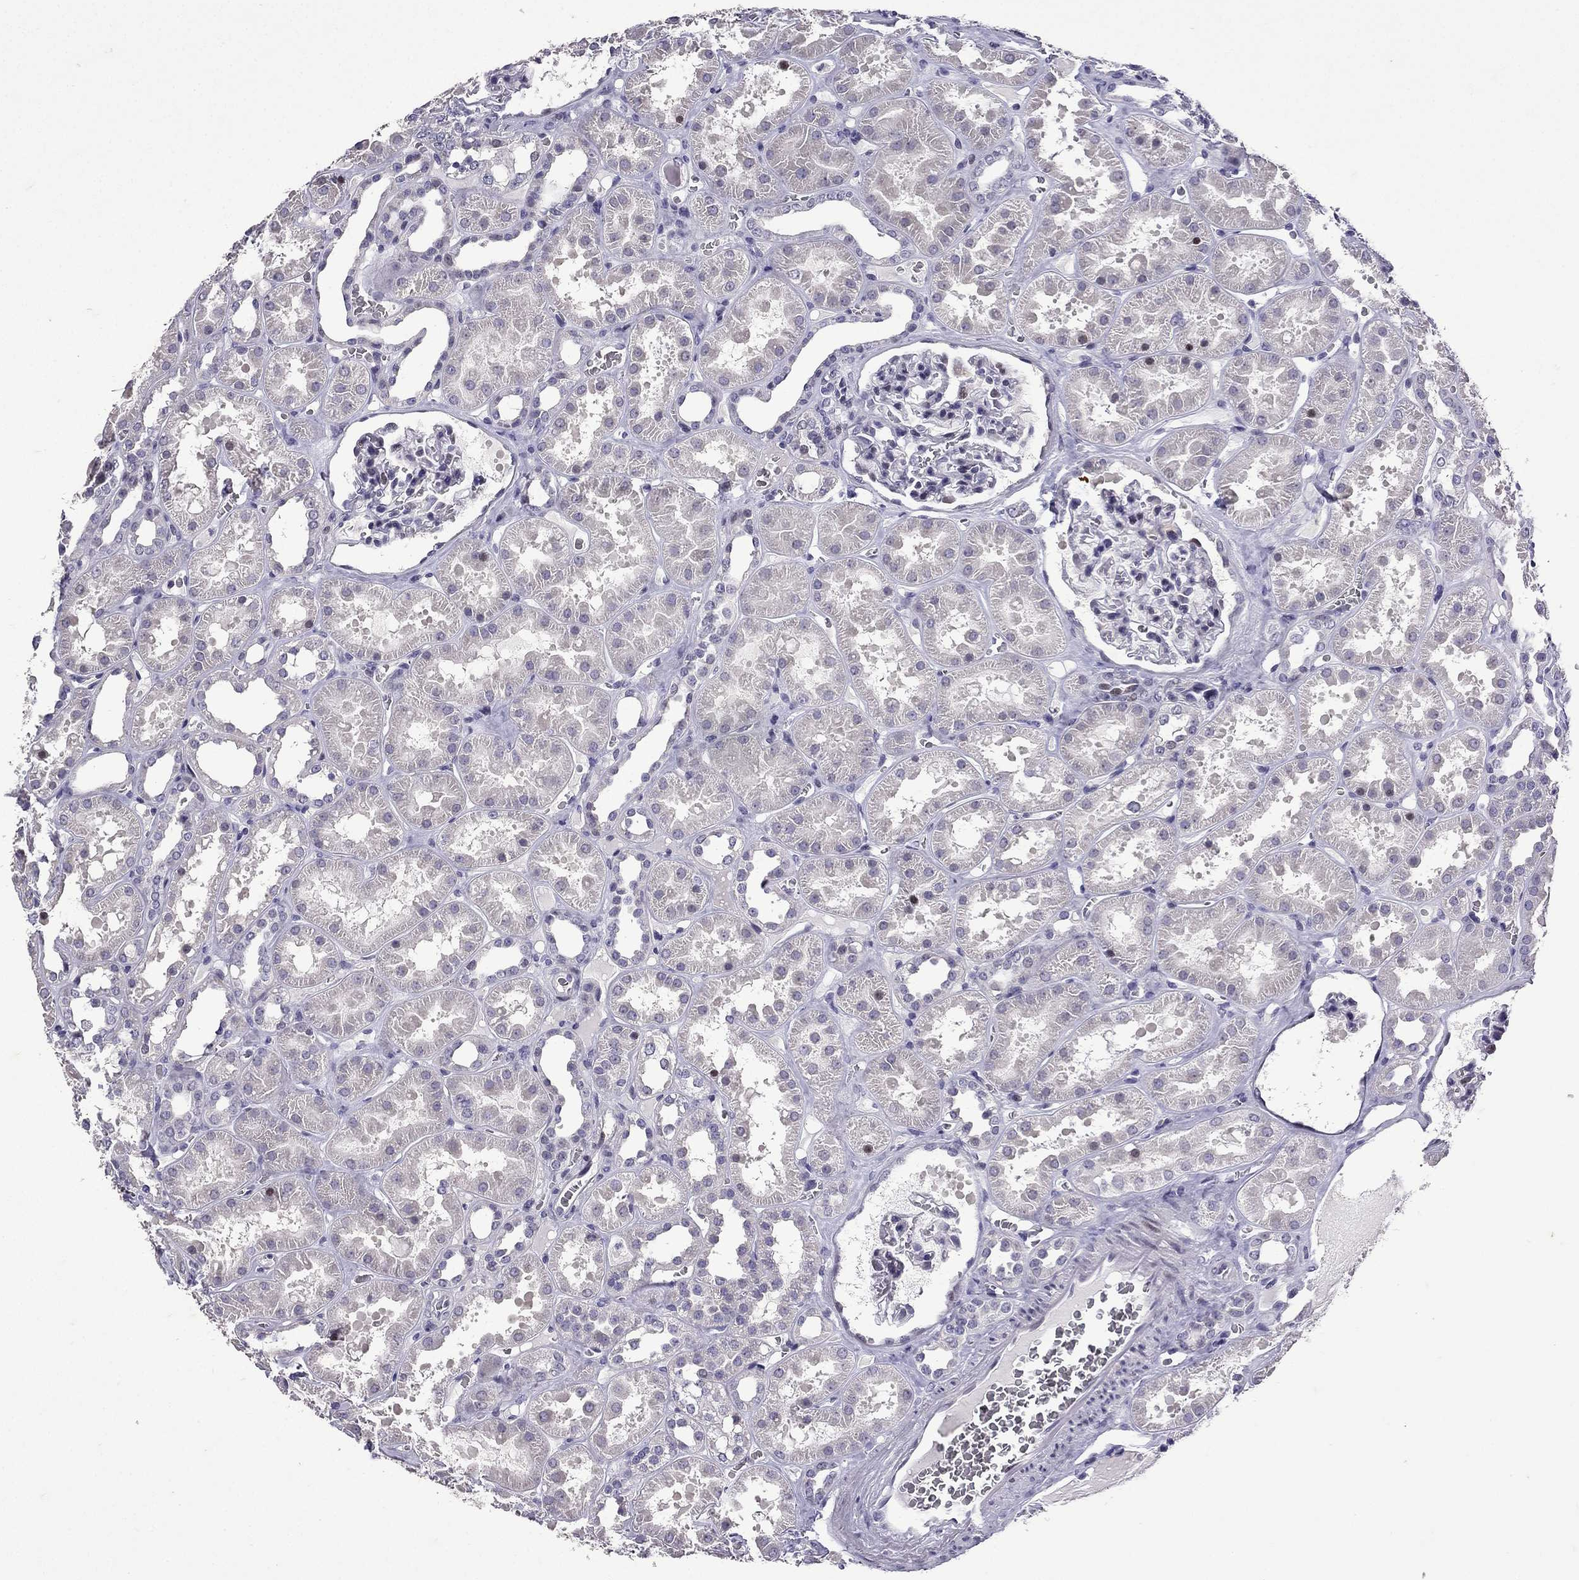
{"staining": {"intensity": "negative", "quantity": "none", "location": "none"}, "tissue": "kidney", "cell_type": "Cells in glomeruli", "image_type": "normal", "snomed": [{"axis": "morphology", "description": "Normal tissue, NOS"}, {"axis": "topography", "description": "Kidney"}], "caption": "Protein analysis of unremarkable kidney shows no significant positivity in cells in glomeruli. Nuclei are stained in blue.", "gene": "TTN", "patient": {"sex": "female", "age": 41}}